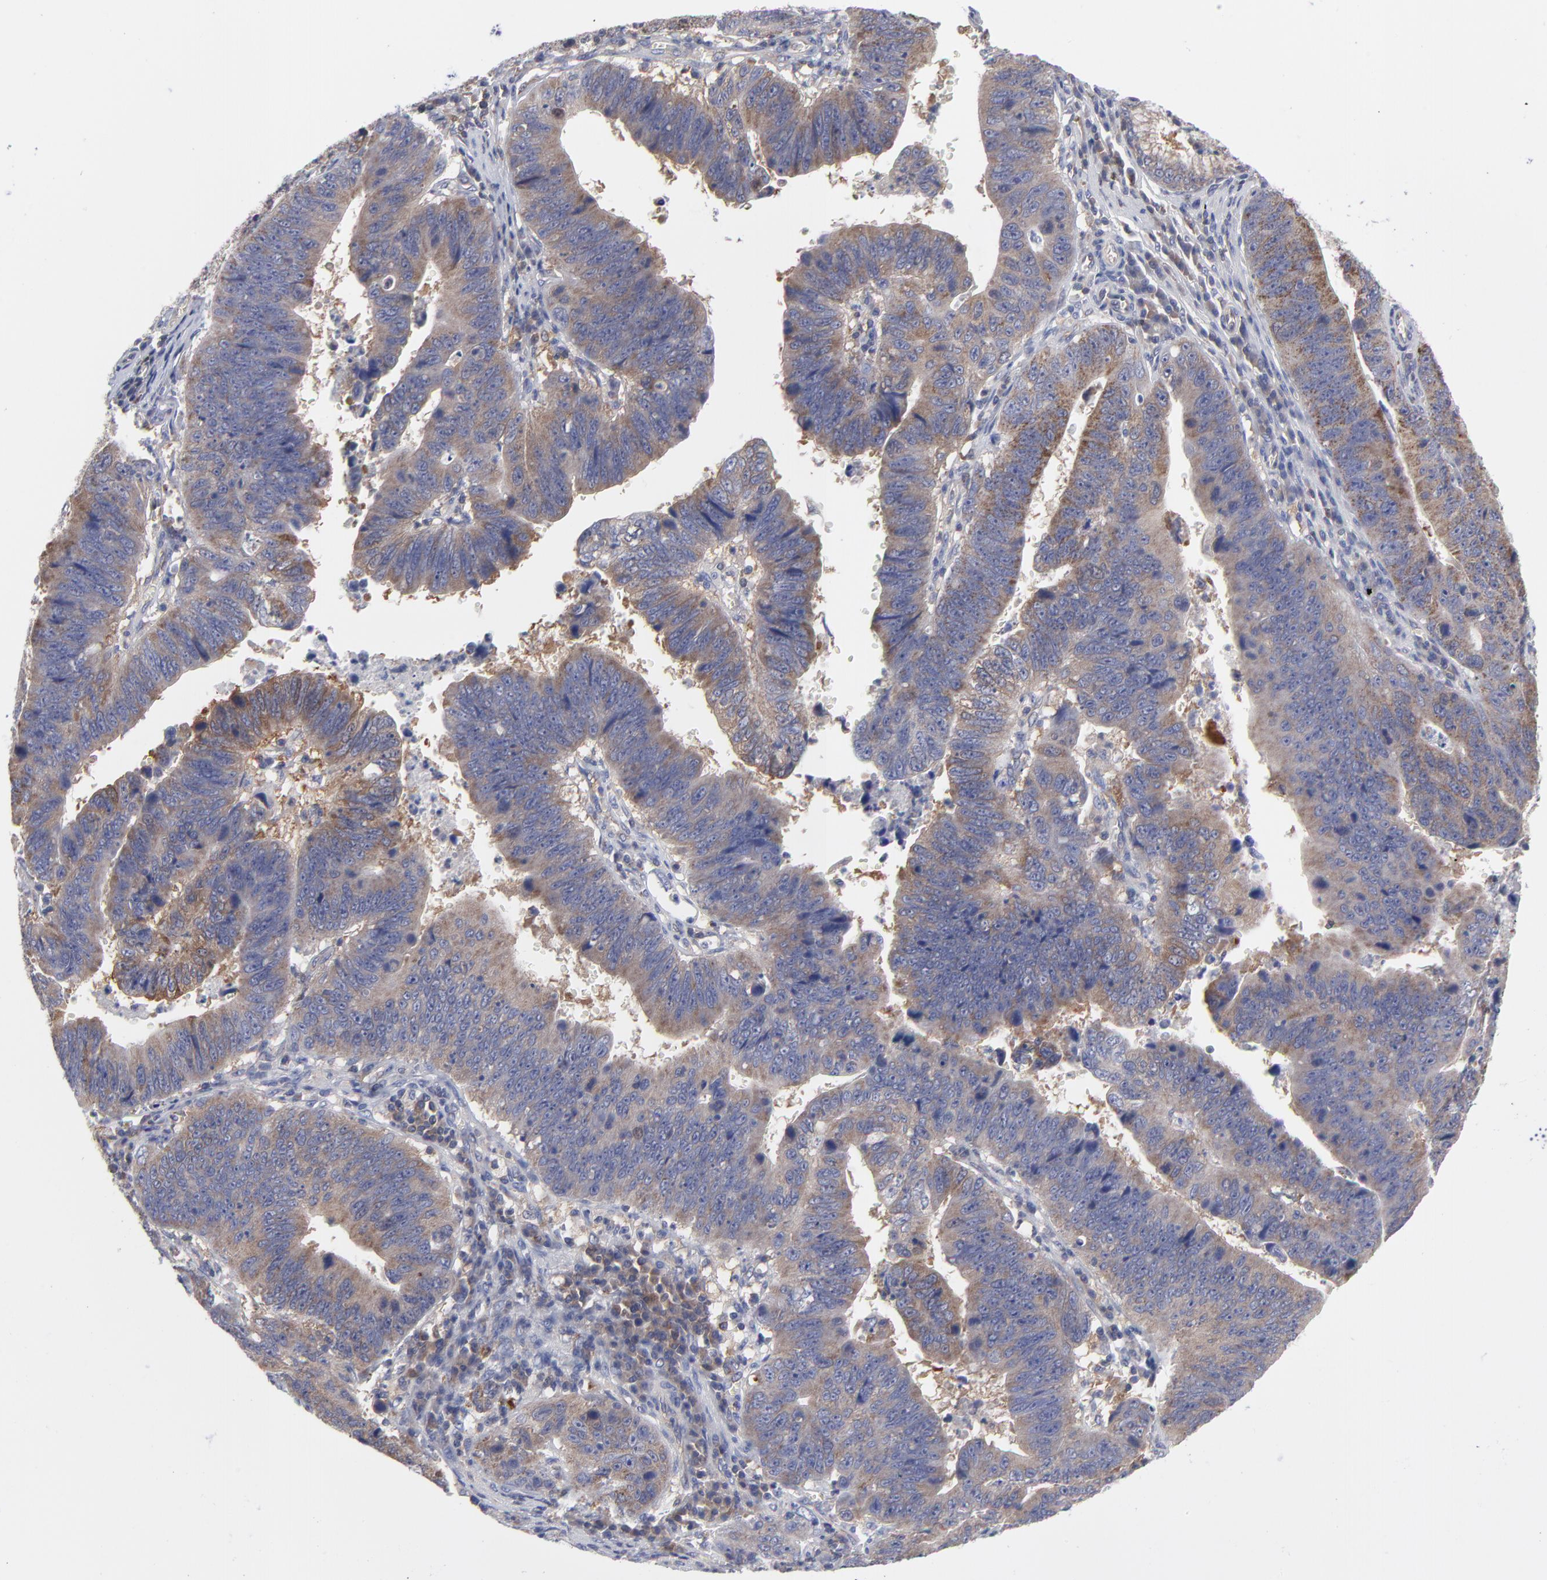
{"staining": {"intensity": "weak", "quantity": "25%-75%", "location": "cytoplasmic/membranous"}, "tissue": "stomach cancer", "cell_type": "Tumor cells", "image_type": "cancer", "snomed": [{"axis": "morphology", "description": "Adenocarcinoma, NOS"}, {"axis": "topography", "description": "Stomach"}], "caption": "Immunohistochemical staining of human stomach cancer (adenocarcinoma) reveals weak cytoplasmic/membranous protein expression in approximately 25%-75% of tumor cells.", "gene": "NFKBIA", "patient": {"sex": "male", "age": 59}}